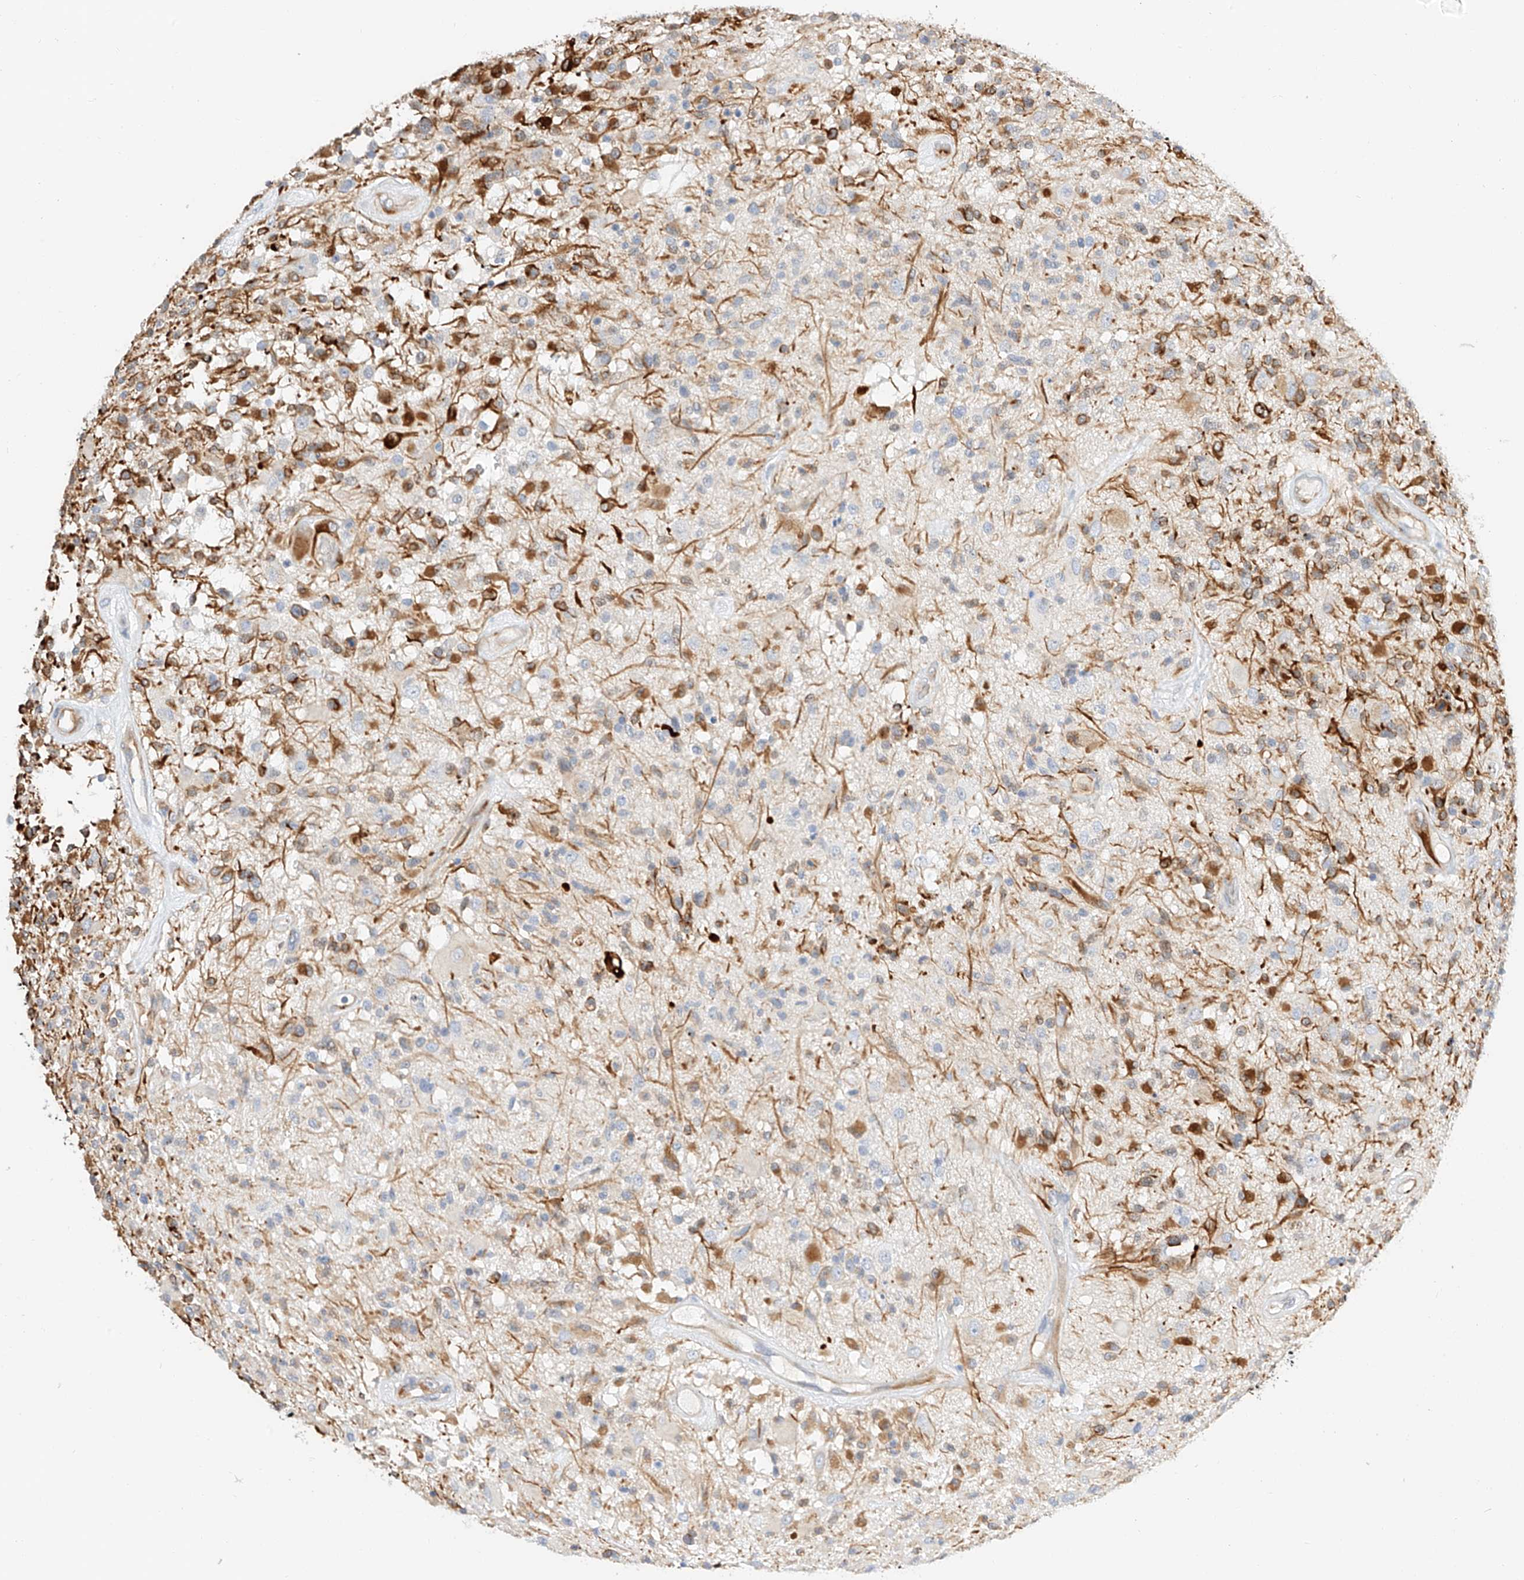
{"staining": {"intensity": "moderate", "quantity": "25%-75%", "location": "cytoplasmic/membranous"}, "tissue": "glioma", "cell_type": "Tumor cells", "image_type": "cancer", "snomed": [{"axis": "morphology", "description": "Glioma, malignant, High grade"}, {"axis": "morphology", "description": "Glioblastoma, NOS"}, {"axis": "topography", "description": "Brain"}], "caption": "Immunohistochemical staining of human glioma demonstrates moderate cytoplasmic/membranous protein expression in about 25%-75% of tumor cells.", "gene": "CDCP2", "patient": {"sex": "male", "age": 60}}